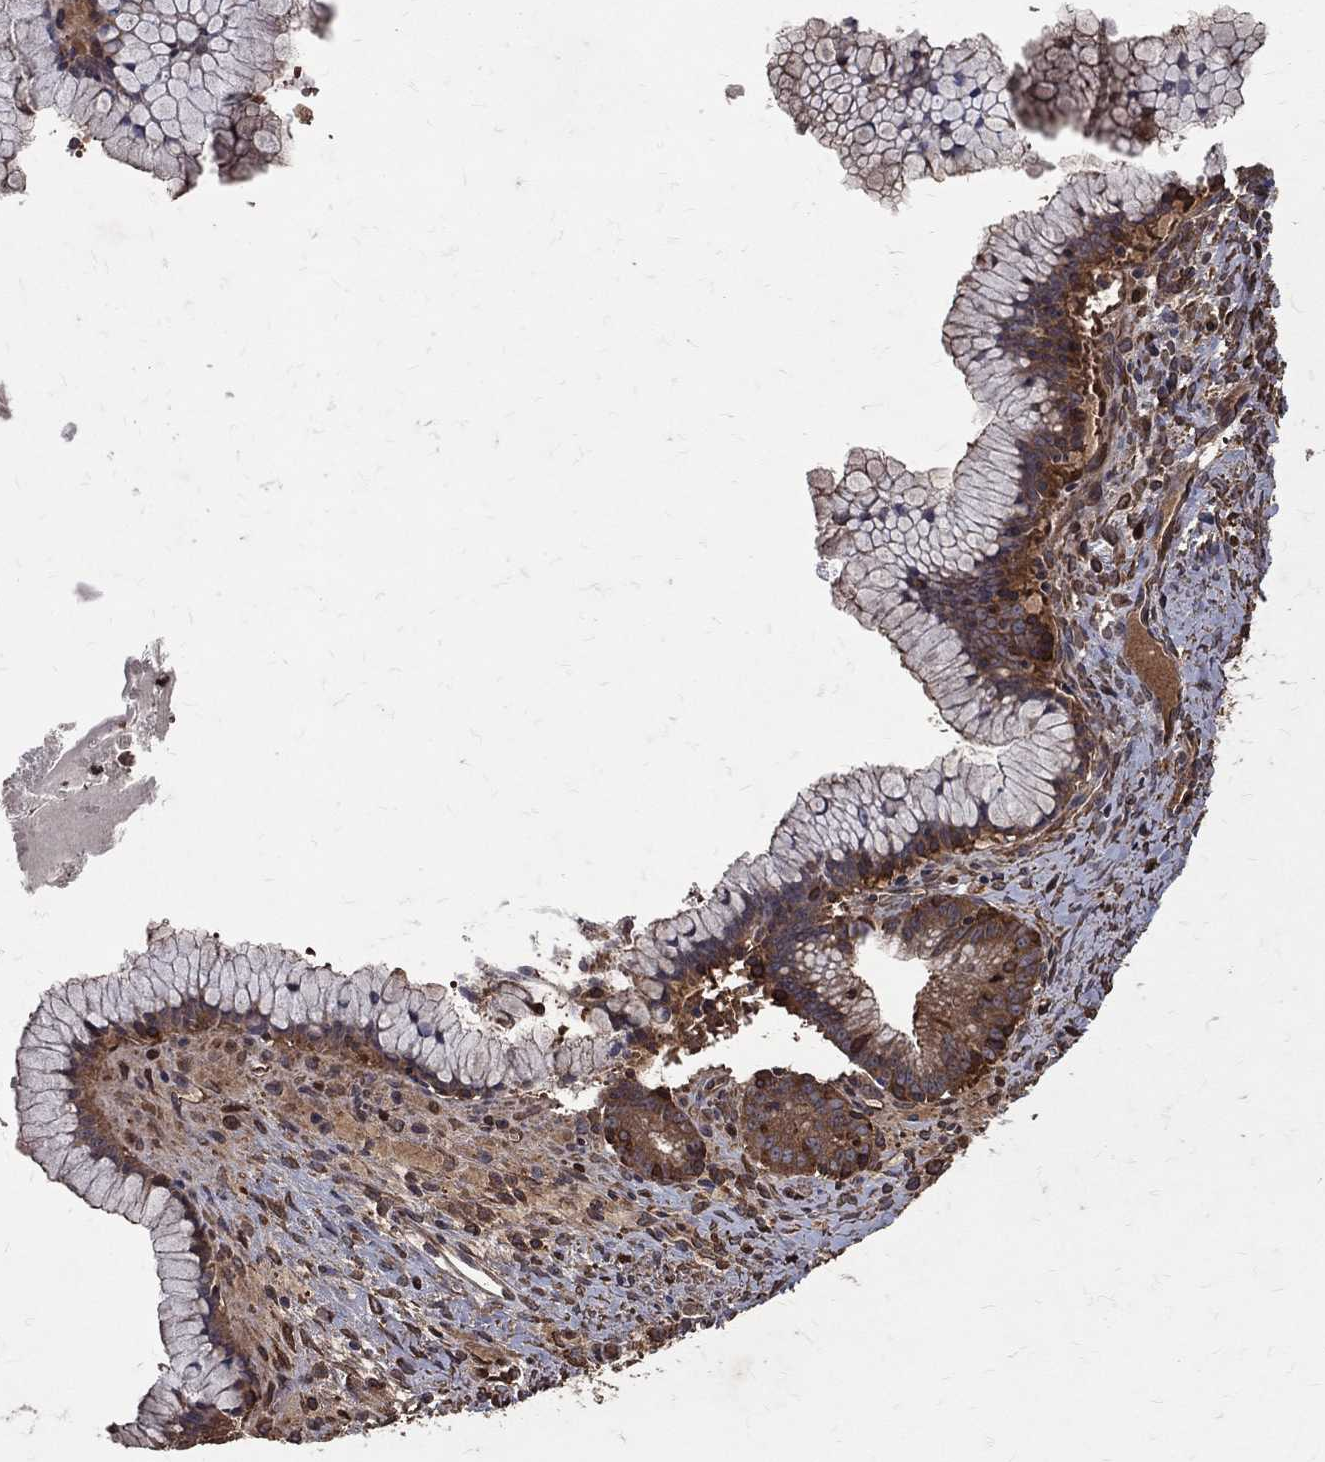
{"staining": {"intensity": "negative", "quantity": "none", "location": "none"}, "tissue": "ovarian cancer", "cell_type": "Tumor cells", "image_type": "cancer", "snomed": [{"axis": "morphology", "description": "Cystadenocarcinoma, mucinous, NOS"}, {"axis": "topography", "description": "Ovary"}], "caption": "This is an IHC photomicrograph of human mucinous cystadenocarcinoma (ovarian). There is no positivity in tumor cells.", "gene": "DPYSL2", "patient": {"sex": "female", "age": 41}}